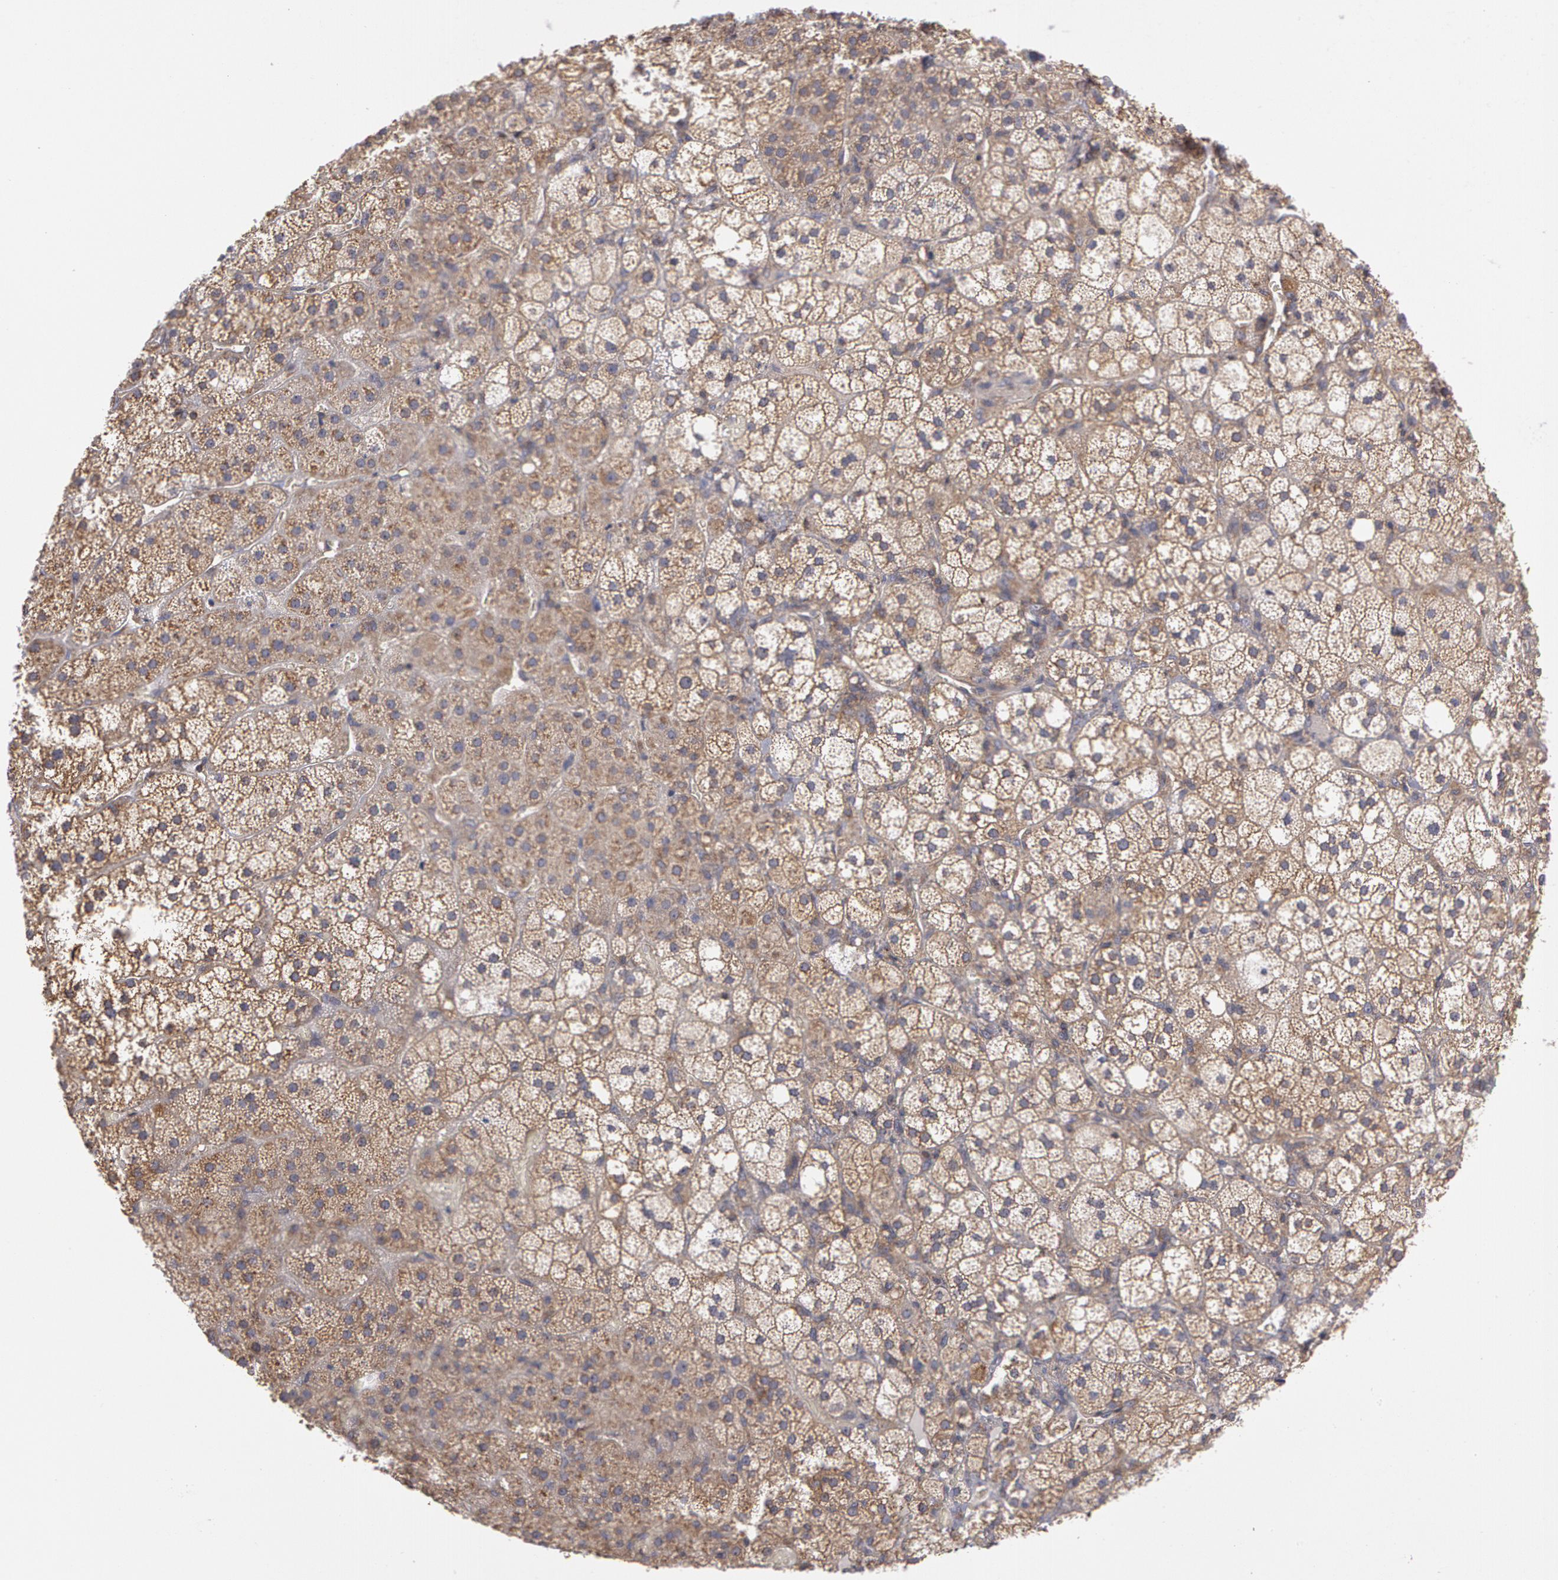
{"staining": {"intensity": "moderate", "quantity": ">75%", "location": "cytoplasmic/membranous"}, "tissue": "adrenal gland", "cell_type": "Glandular cells", "image_type": "normal", "snomed": [{"axis": "morphology", "description": "Normal tissue, NOS"}, {"axis": "topography", "description": "Adrenal gland"}], "caption": "Benign adrenal gland reveals moderate cytoplasmic/membranous positivity in approximately >75% of glandular cells, visualized by immunohistochemistry.", "gene": "NEK9", "patient": {"sex": "male", "age": 53}}